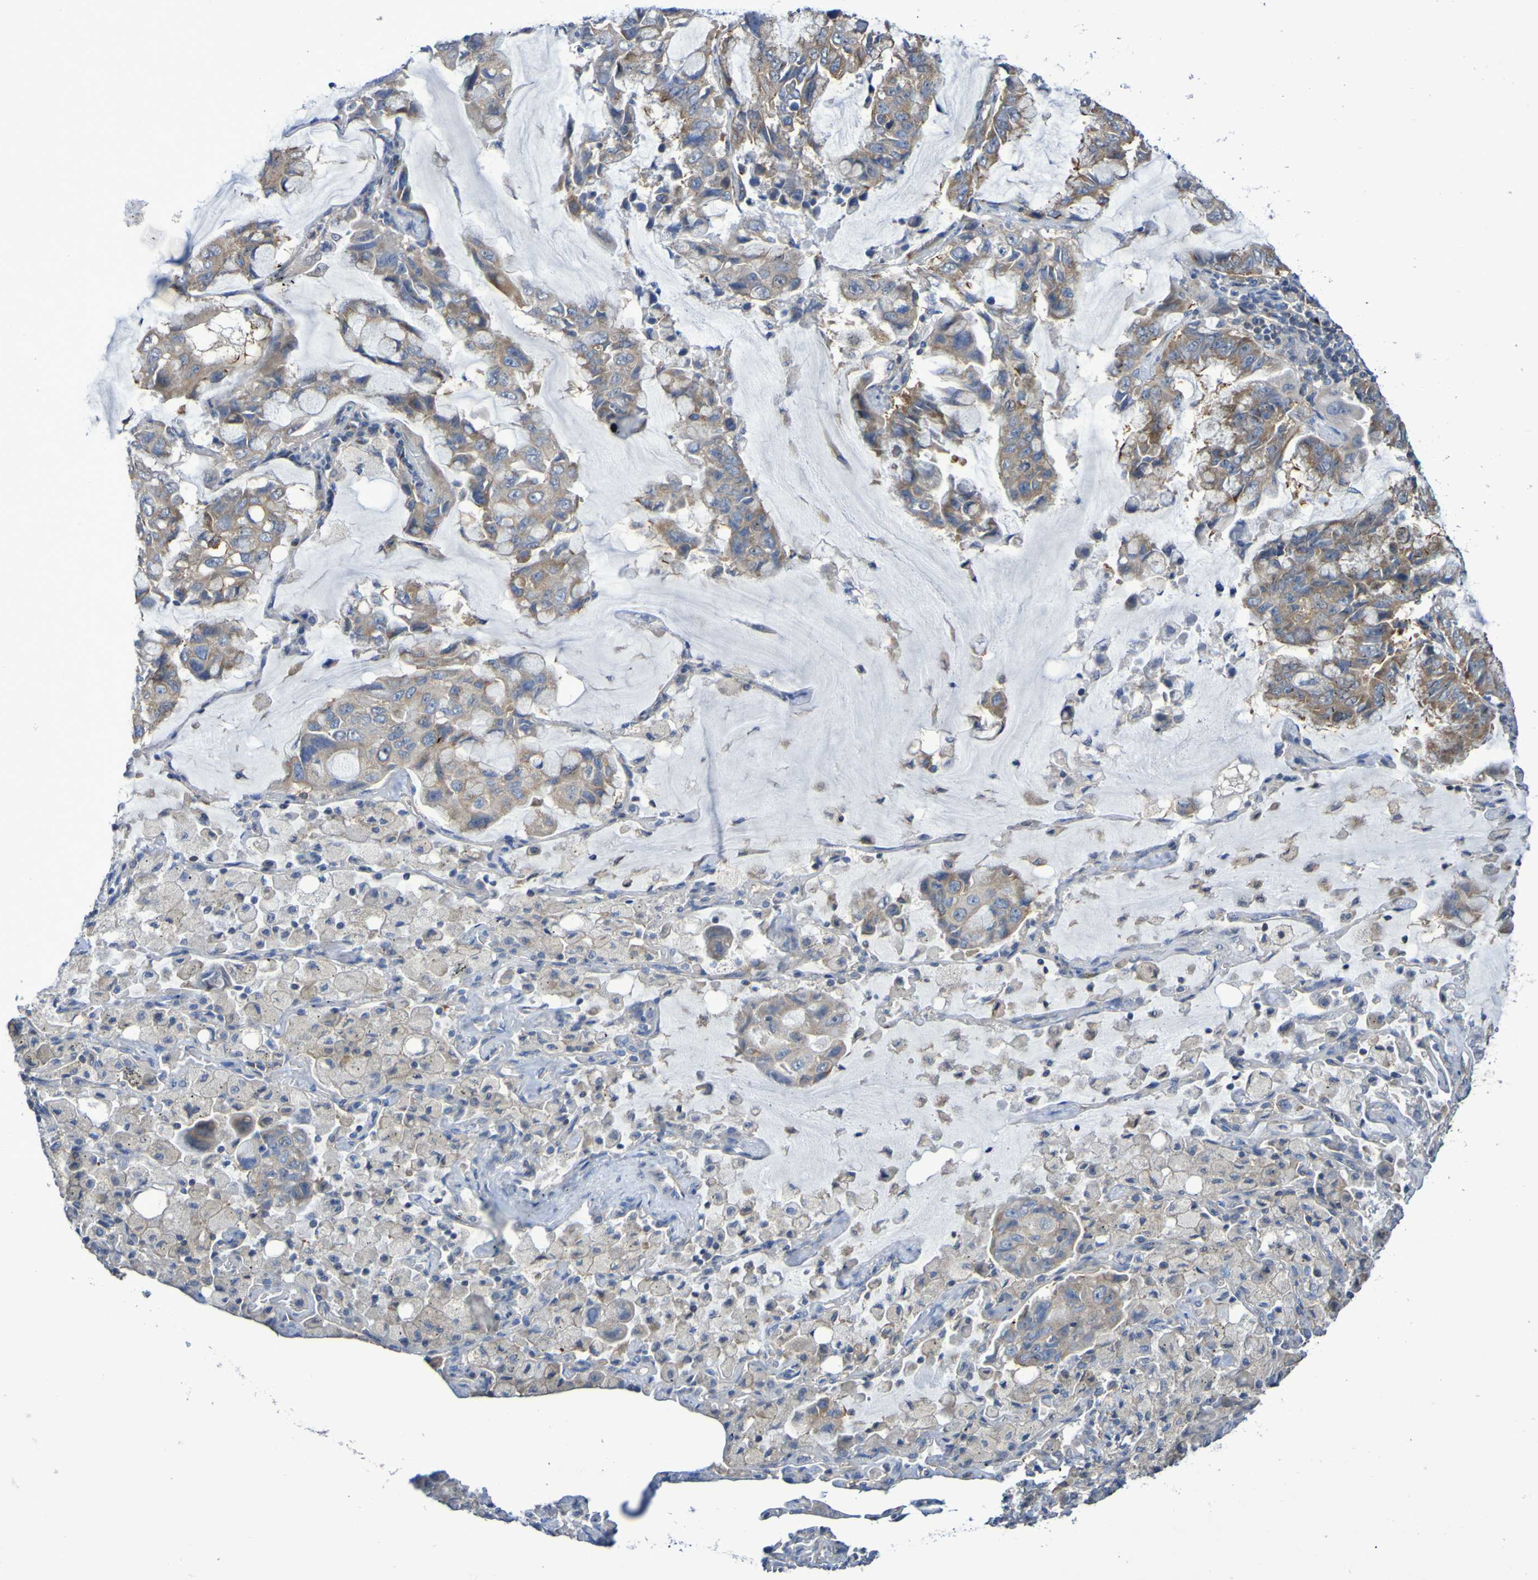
{"staining": {"intensity": "moderate", "quantity": ">75%", "location": "cytoplasmic/membranous"}, "tissue": "lung cancer", "cell_type": "Tumor cells", "image_type": "cancer", "snomed": [{"axis": "morphology", "description": "Adenocarcinoma, NOS"}, {"axis": "topography", "description": "Lung"}], "caption": "Tumor cells reveal medium levels of moderate cytoplasmic/membranous positivity in approximately >75% of cells in human adenocarcinoma (lung).", "gene": "LMBRD2", "patient": {"sex": "male", "age": 64}}